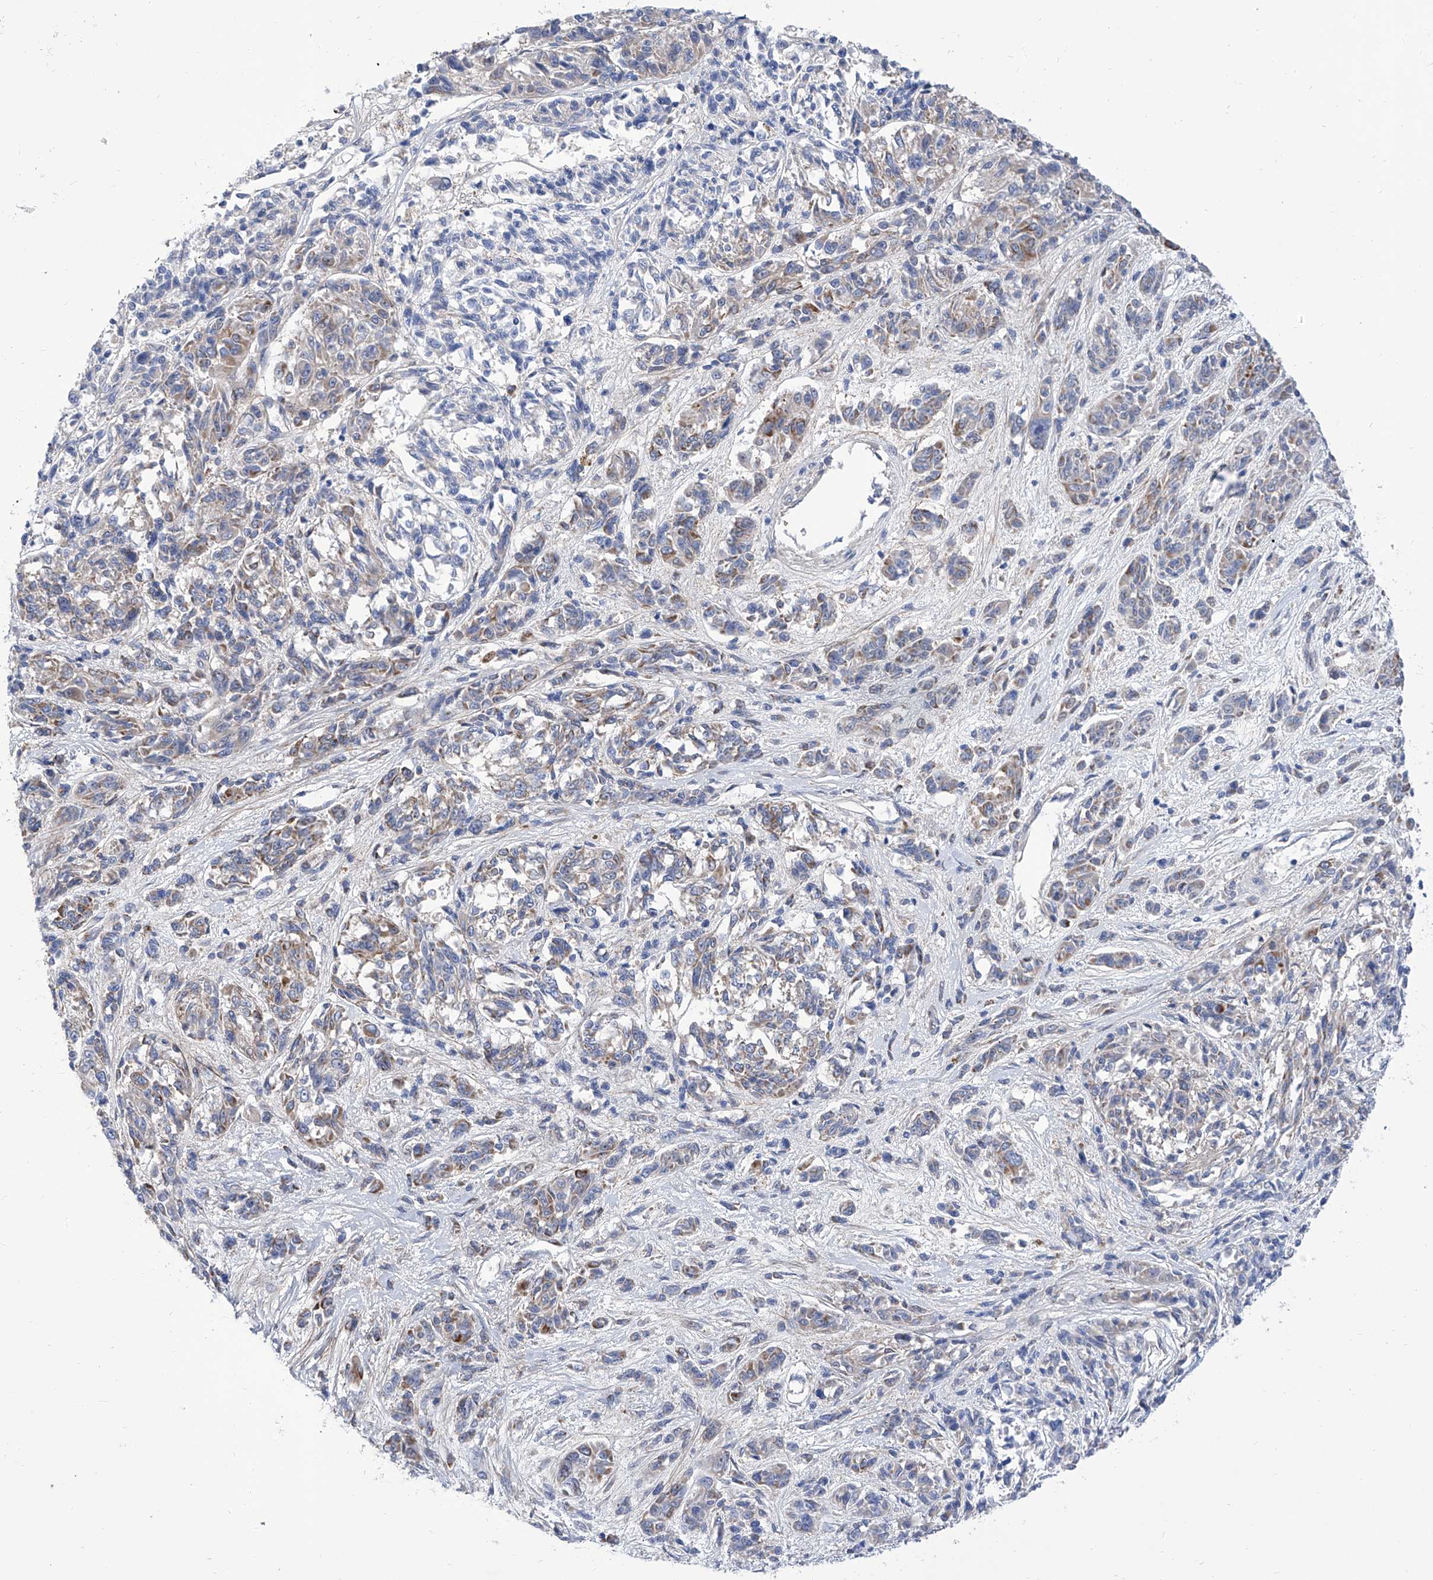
{"staining": {"intensity": "weak", "quantity": "25%-75%", "location": "cytoplasmic/membranous"}, "tissue": "melanoma", "cell_type": "Tumor cells", "image_type": "cancer", "snomed": [{"axis": "morphology", "description": "Malignant melanoma, NOS"}, {"axis": "topography", "description": "Skin"}], "caption": "A micrograph of melanoma stained for a protein demonstrates weak cytoplasmic/membranous brown staining in tumor cells. (IHC, brightfield microscopy, high magnification).", "gene": "SRBD1", "patient": {"sex": "male", "age": 53}}